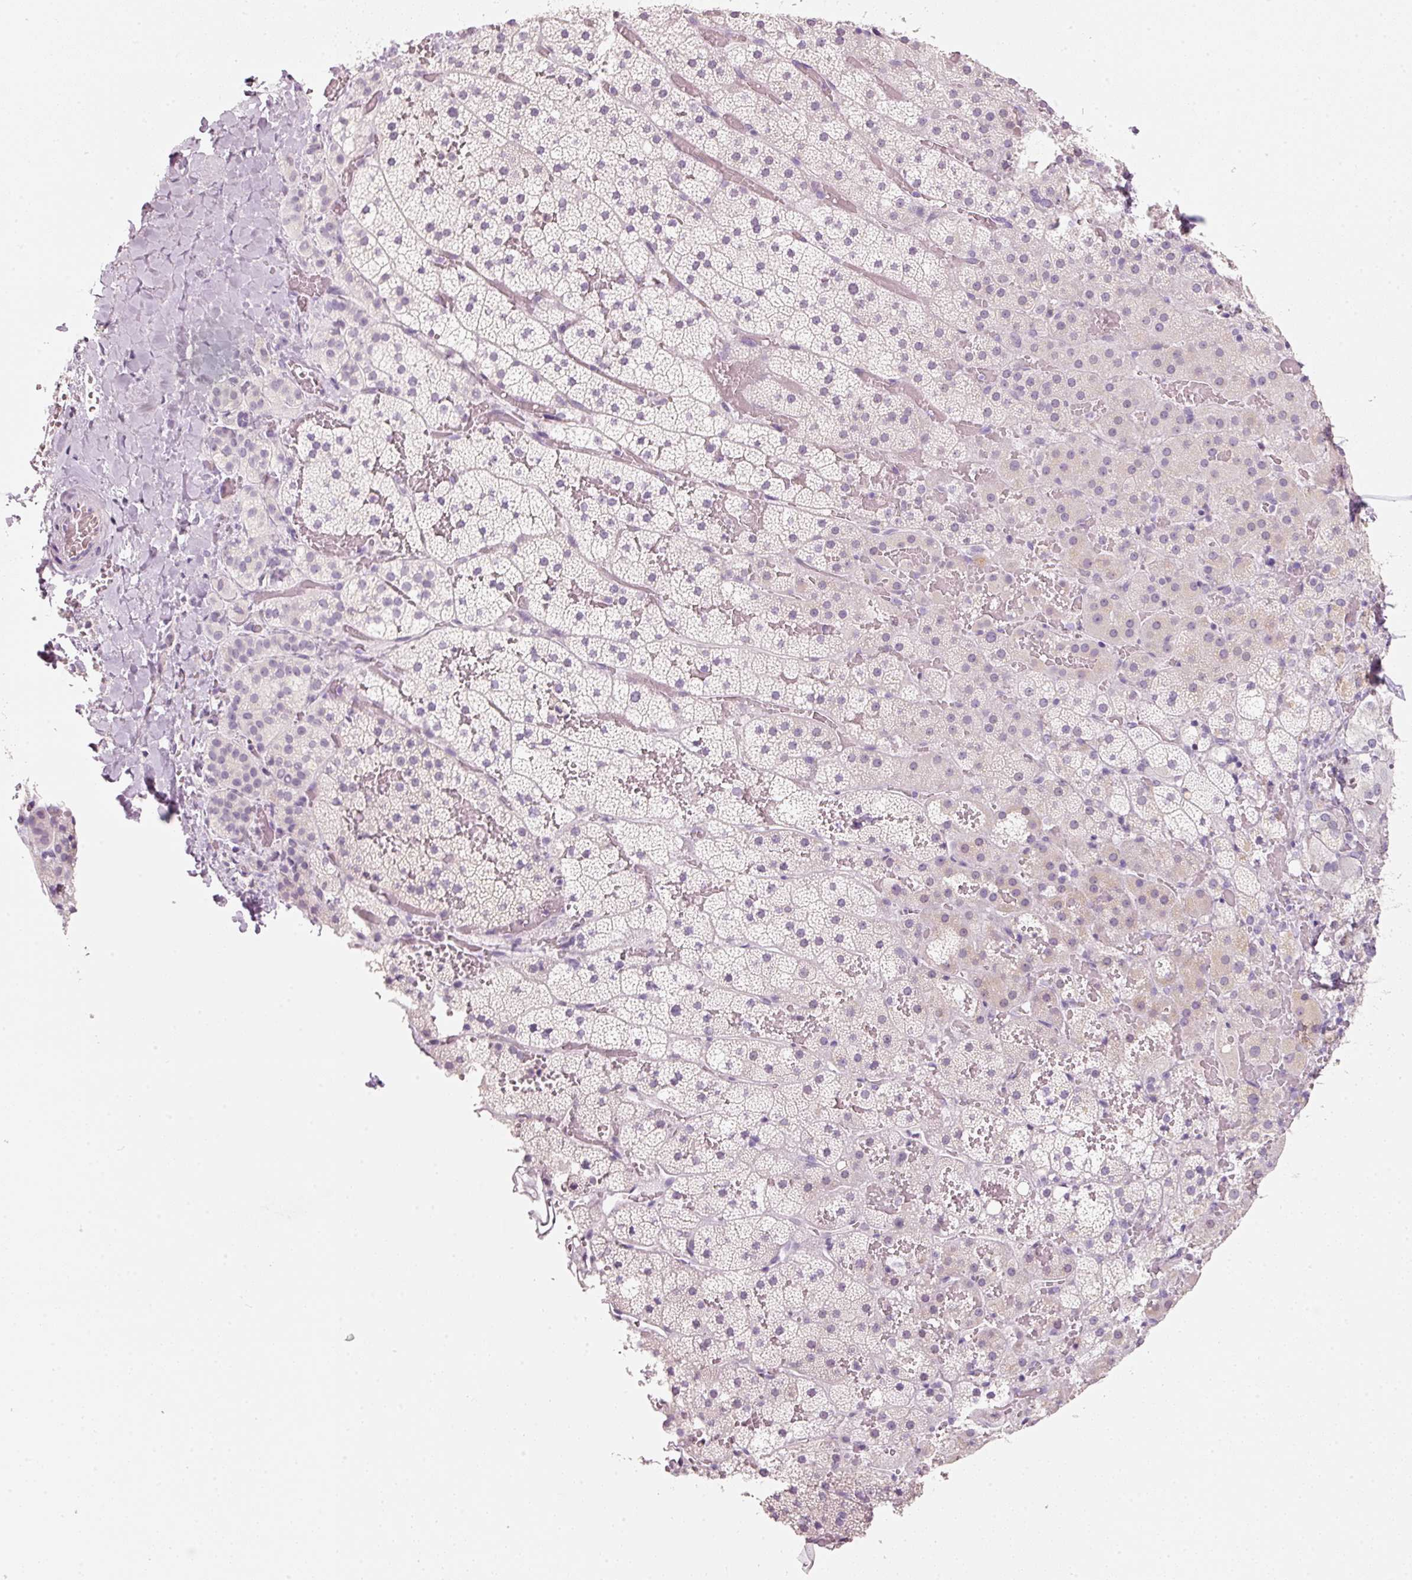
{"staining": {"intensity": "negative", "quantity": "none", "location": "none"}, "tissue": "adrenal gland", "cell_type": "Glandular cells", "image_type": "normal", "snomed": [{"axis": "morphology", "description": "Normal tissue, NOS"}, {"axis": "topography", "description": "Adrenal gland"}], "caption": "Immunohistochemistry (IHC) of unremarkable adrenal gland displays no staining in glandular cells. The staining is performed using DAB (3,3'-diaminobenzidine) brown chromogen with nuclei counter-stained in using hematoxylin.", "gene": "ENSG00000206549", "patient": {"sex": "male", "age": 53}}